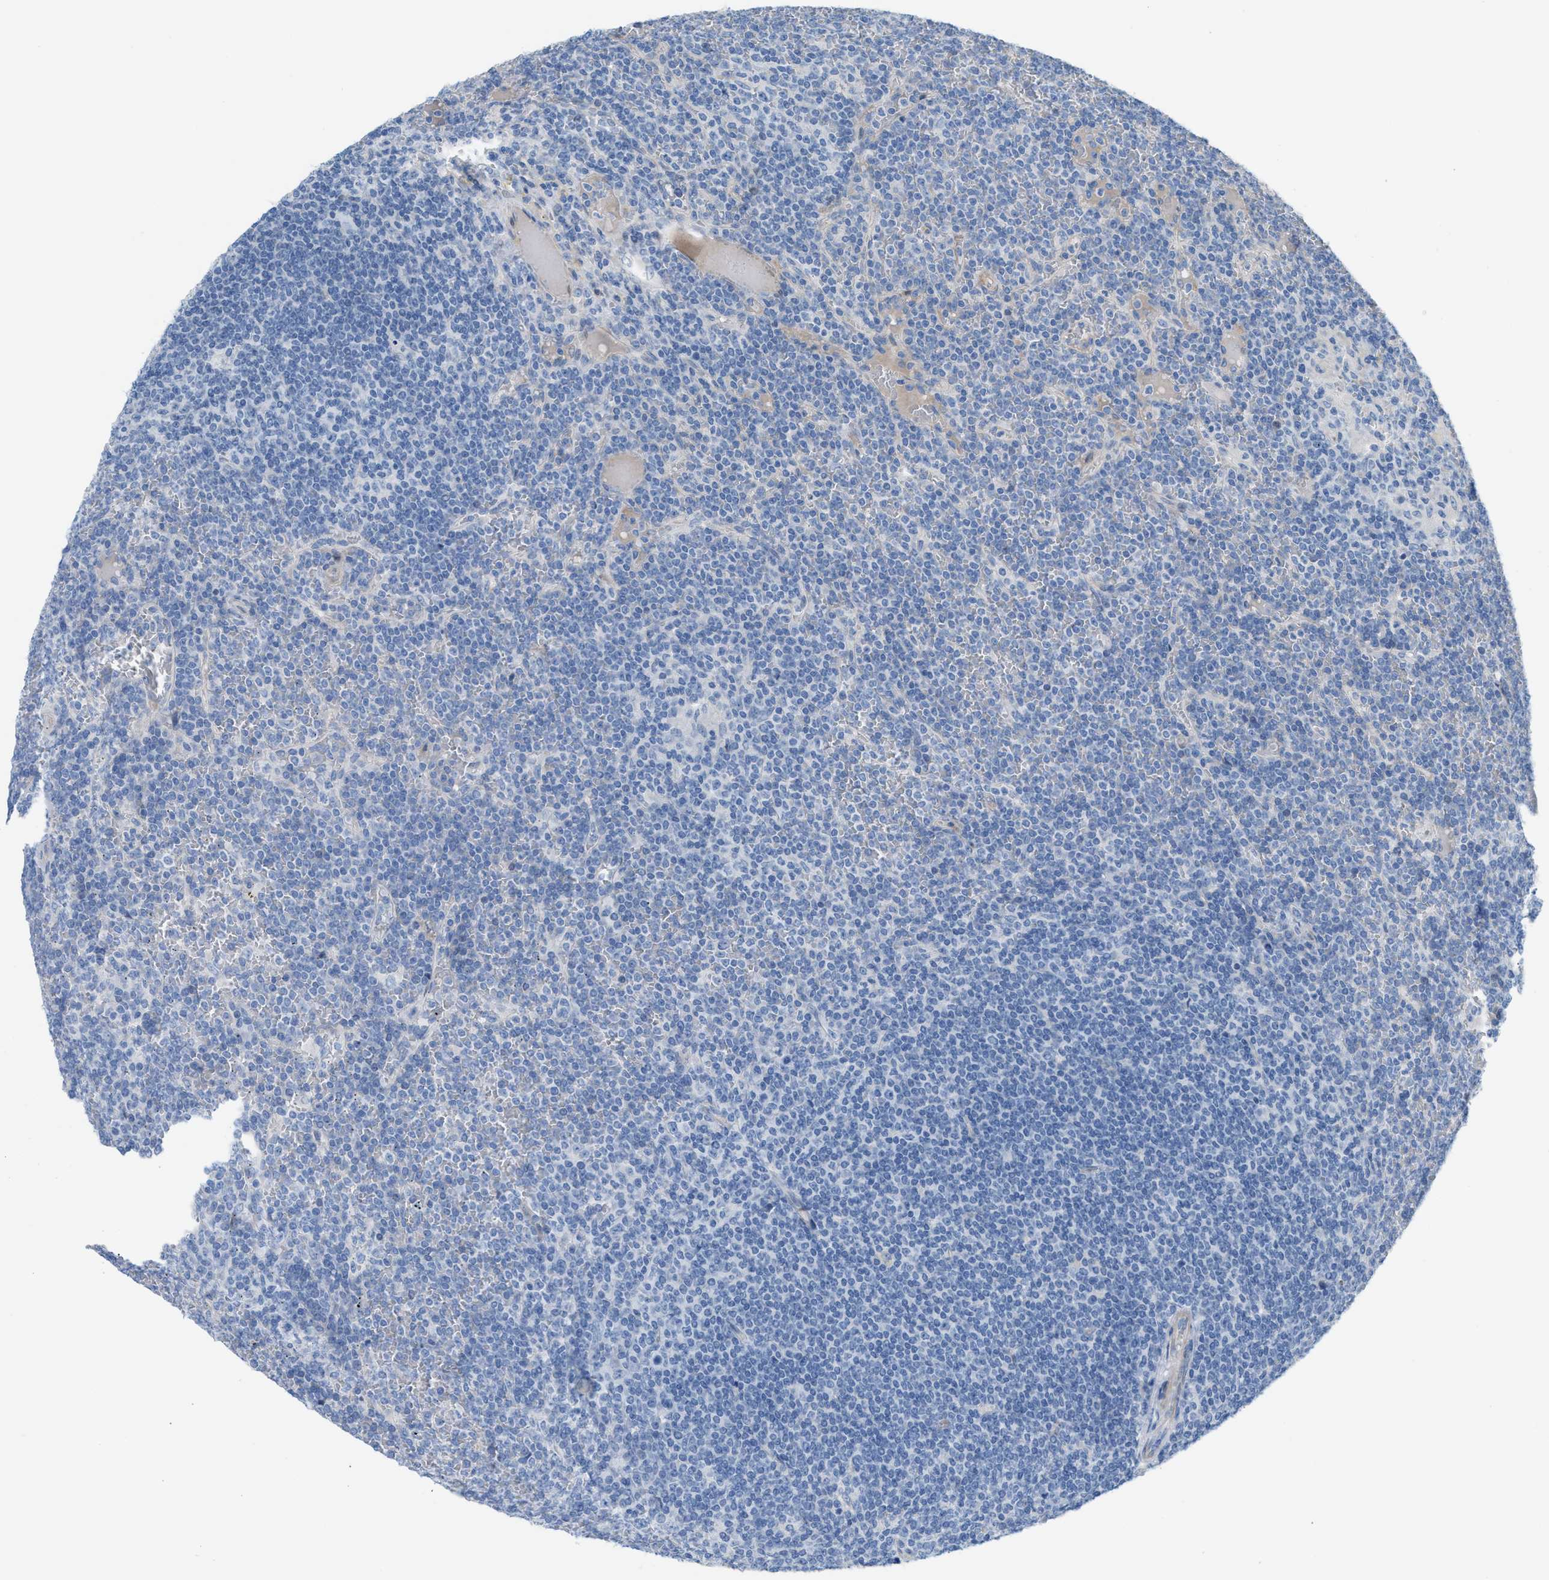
{"staining": {"intensity": "negative", "quantity": "none", "location": "none"}, "tissue": "lymphoma", "cell_type": "Tumor cells", "image_type": "cancer", "snomed": [{"axis": "morphology", "description": "Malignant lymphoma, non-Hodgkin's type, Low grade"}, {"axis": "topography", "description": "Spleen"}], "caption": "Lymphoma was stained to show a protein in brown. There is no significant positivity in tumor cells. Nuclei are stained in blue.", "gene": "MPP3", "patient": {"sex": "female", "age": 19}}